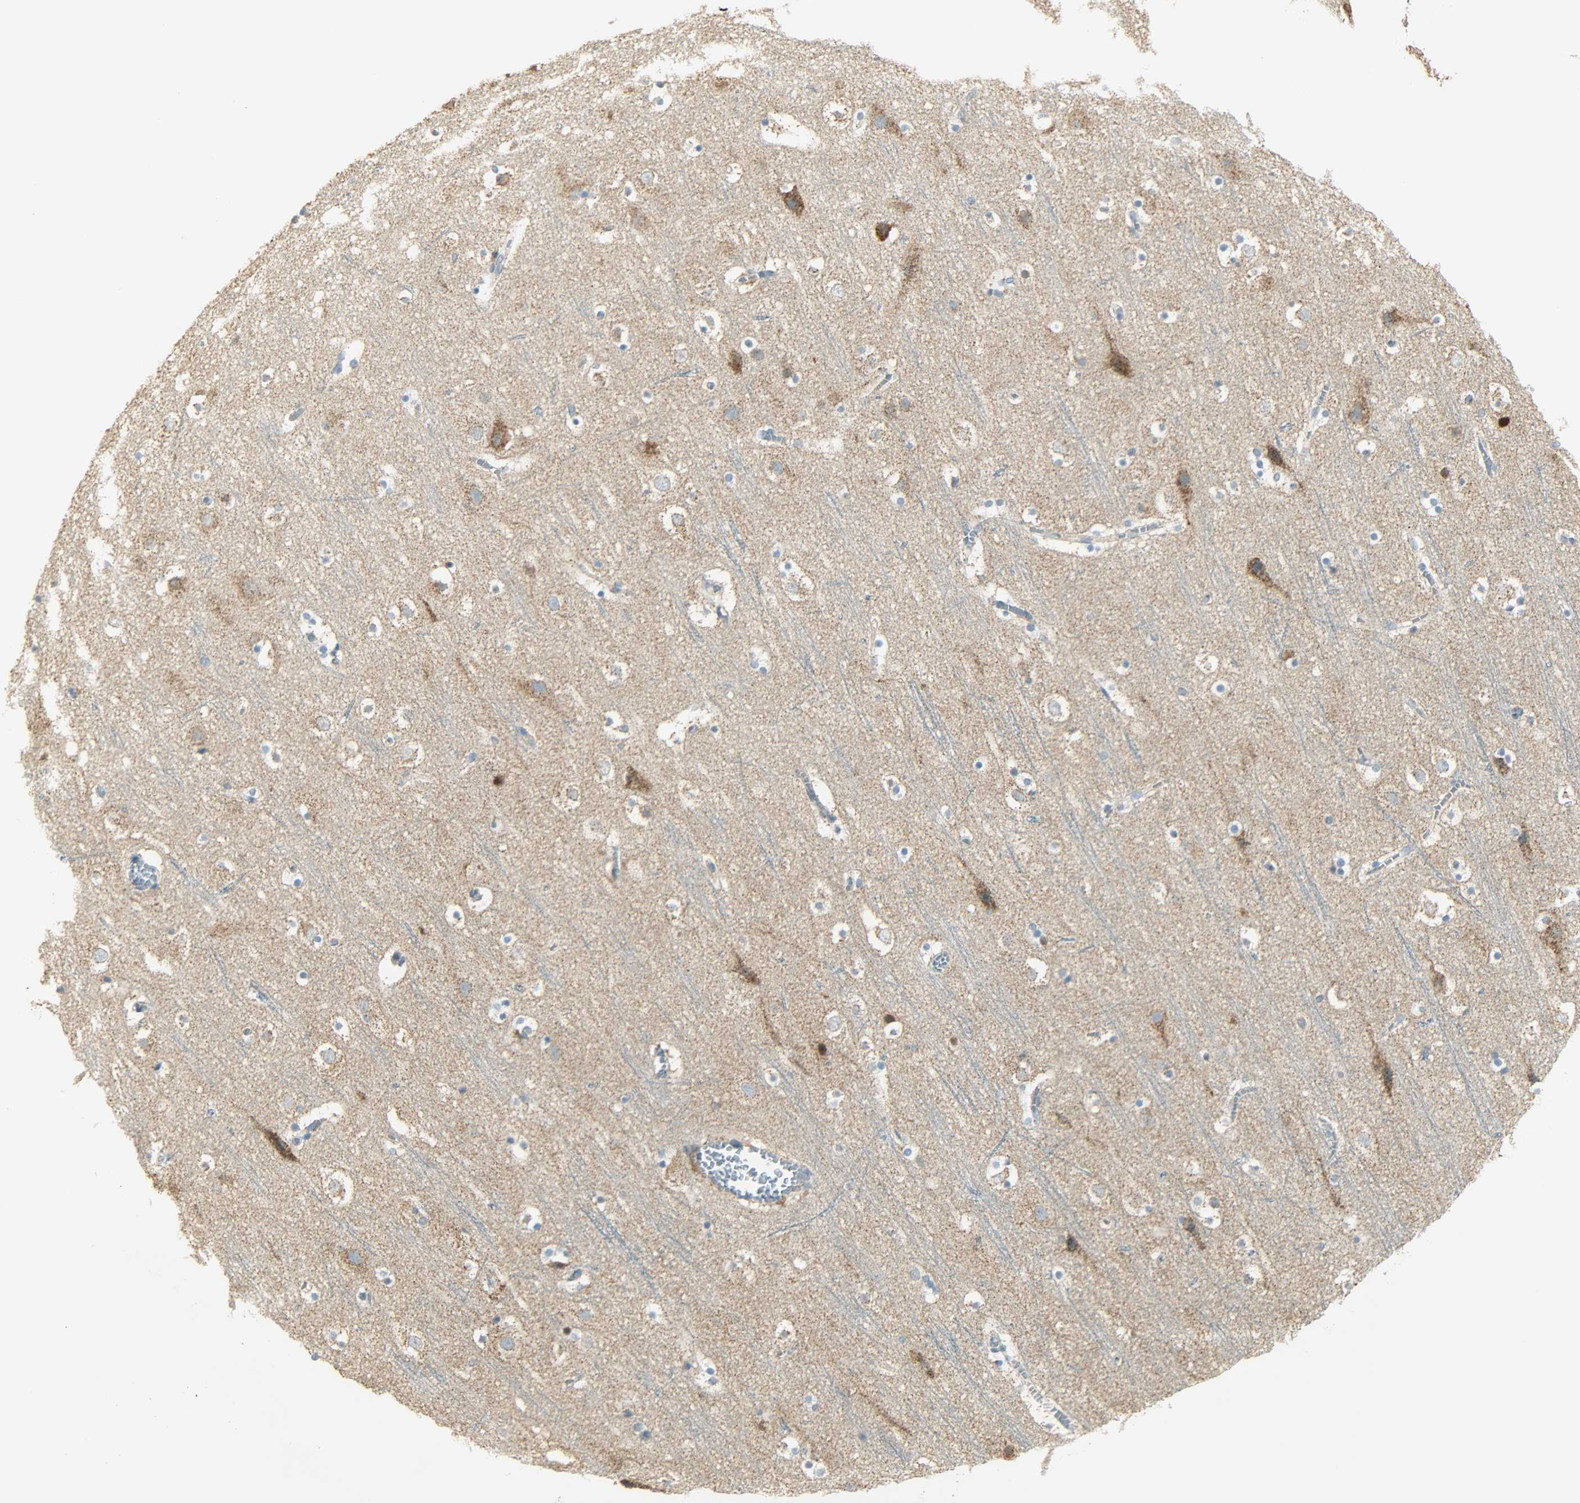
{"staining": {"intensity": "weak", "quantity": "25%-75%", "location": "cytoplasmic/membranous"}, "tissue": "cerebral cortex", "cell_type": "Endothelial cells", "image_type": "normal", "snomed": [{"axis": "morphology", "description": "Normal tissue, NOS"}, {"axis": "topography", "description": "Cerebral cortex"}], "caption": "Endothelial cells show low levels of weak cytoplasmic/membranous staining in about 25%-75% of cells in benign human cerebral cortex.", "gene": "NNT", "patient": {"sex": "male", "age": 45}}